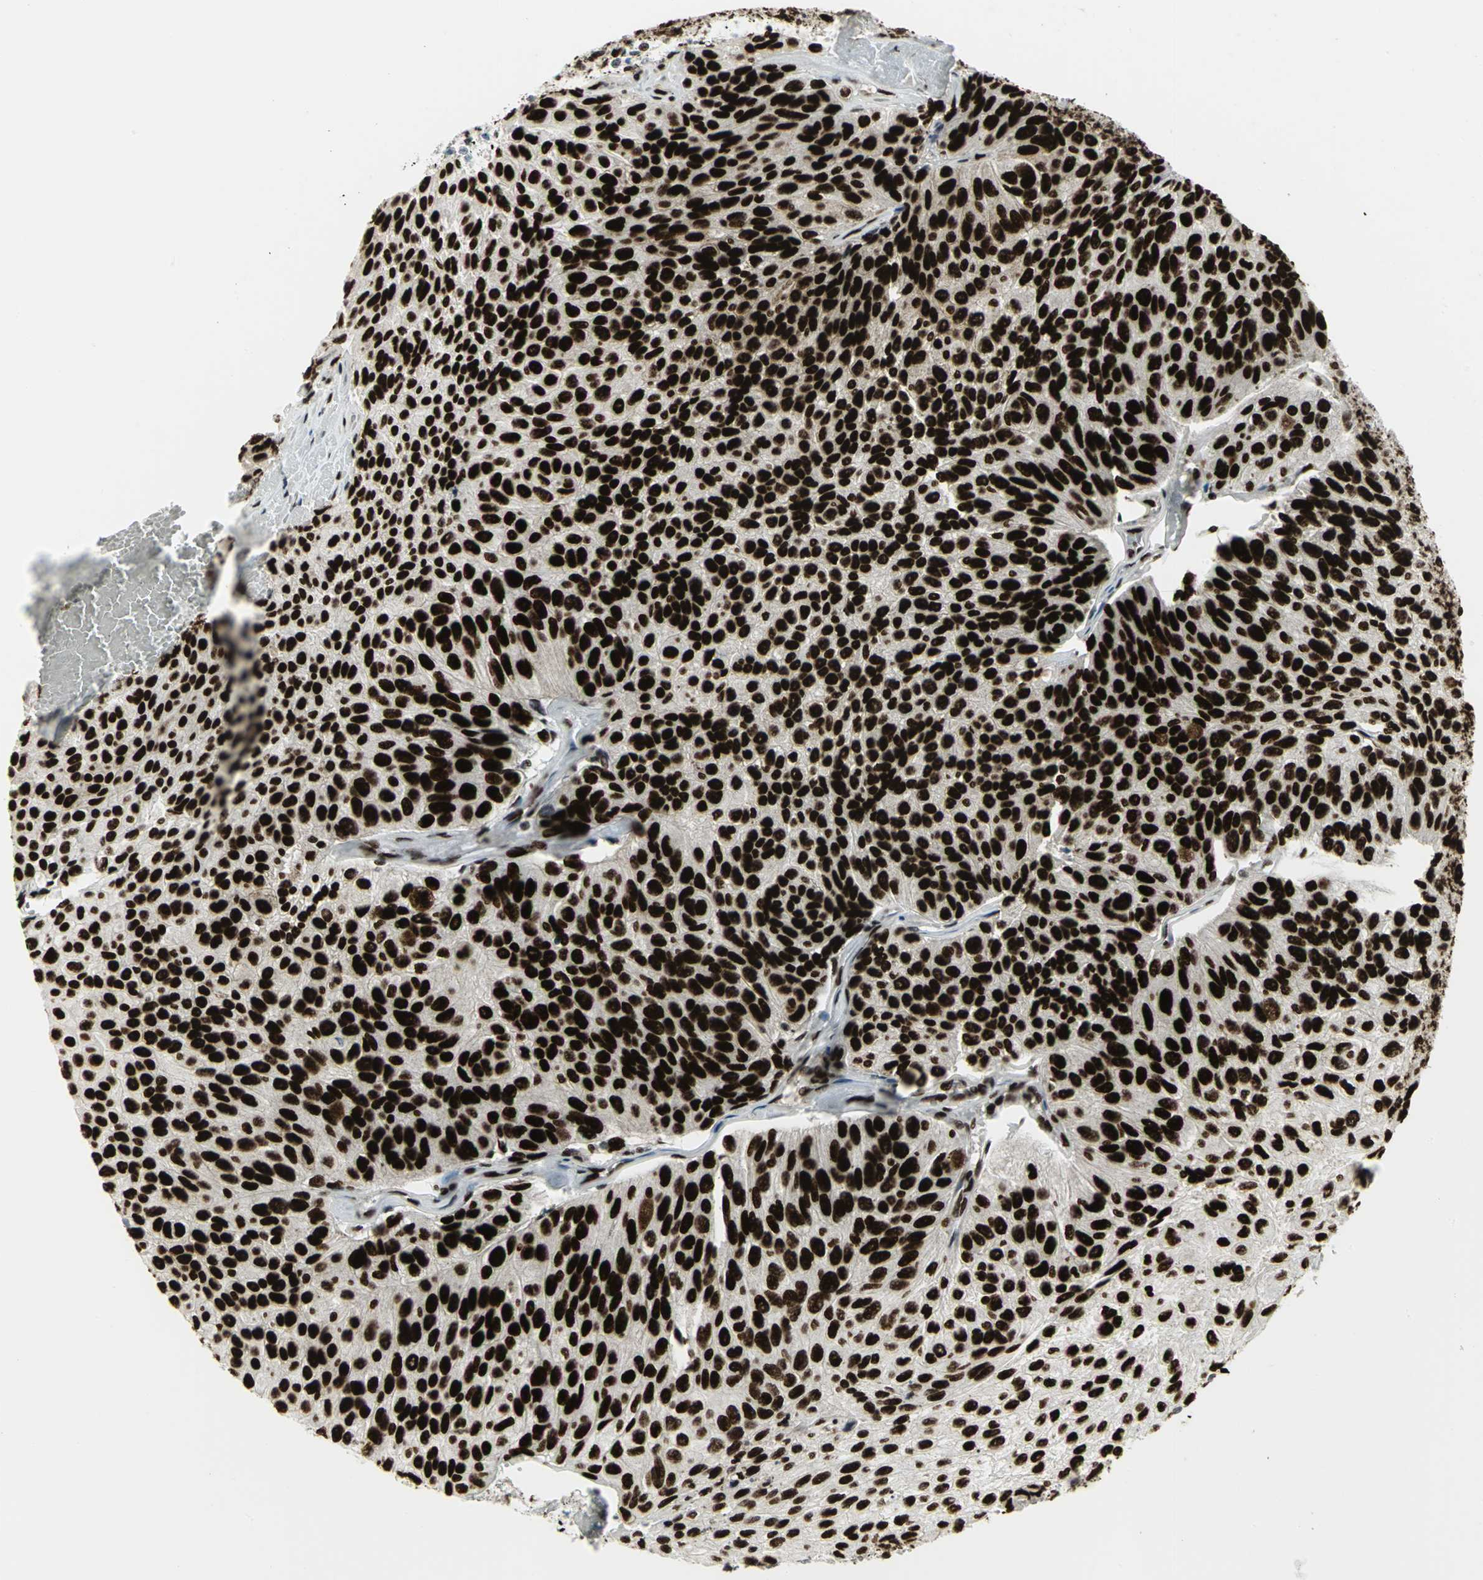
{"staining": {"intensity": "strong", "quantity": ">75%", "location": "nuclear"}, "tissue": "urothelial cancer", "cell_type": "Tumor cells", "image_type": "cancer", "snomed": [{"axis": "morphology", "description": "Urothelial carcinoma, High grade"}, {"axis": "topography", "description": "Urinary bladder"}], "caption": "The image displays staining of urothelial cancer, revealing strong nuclear protein staining (brown color) within tumor cells. The staining is performed using DAB brown chromogen to label protein expression. The nuclei are counter-stained blue using hematoxylin.", "gene": "SMARCA4", "patient": {"sex": "male", "age": 66}}